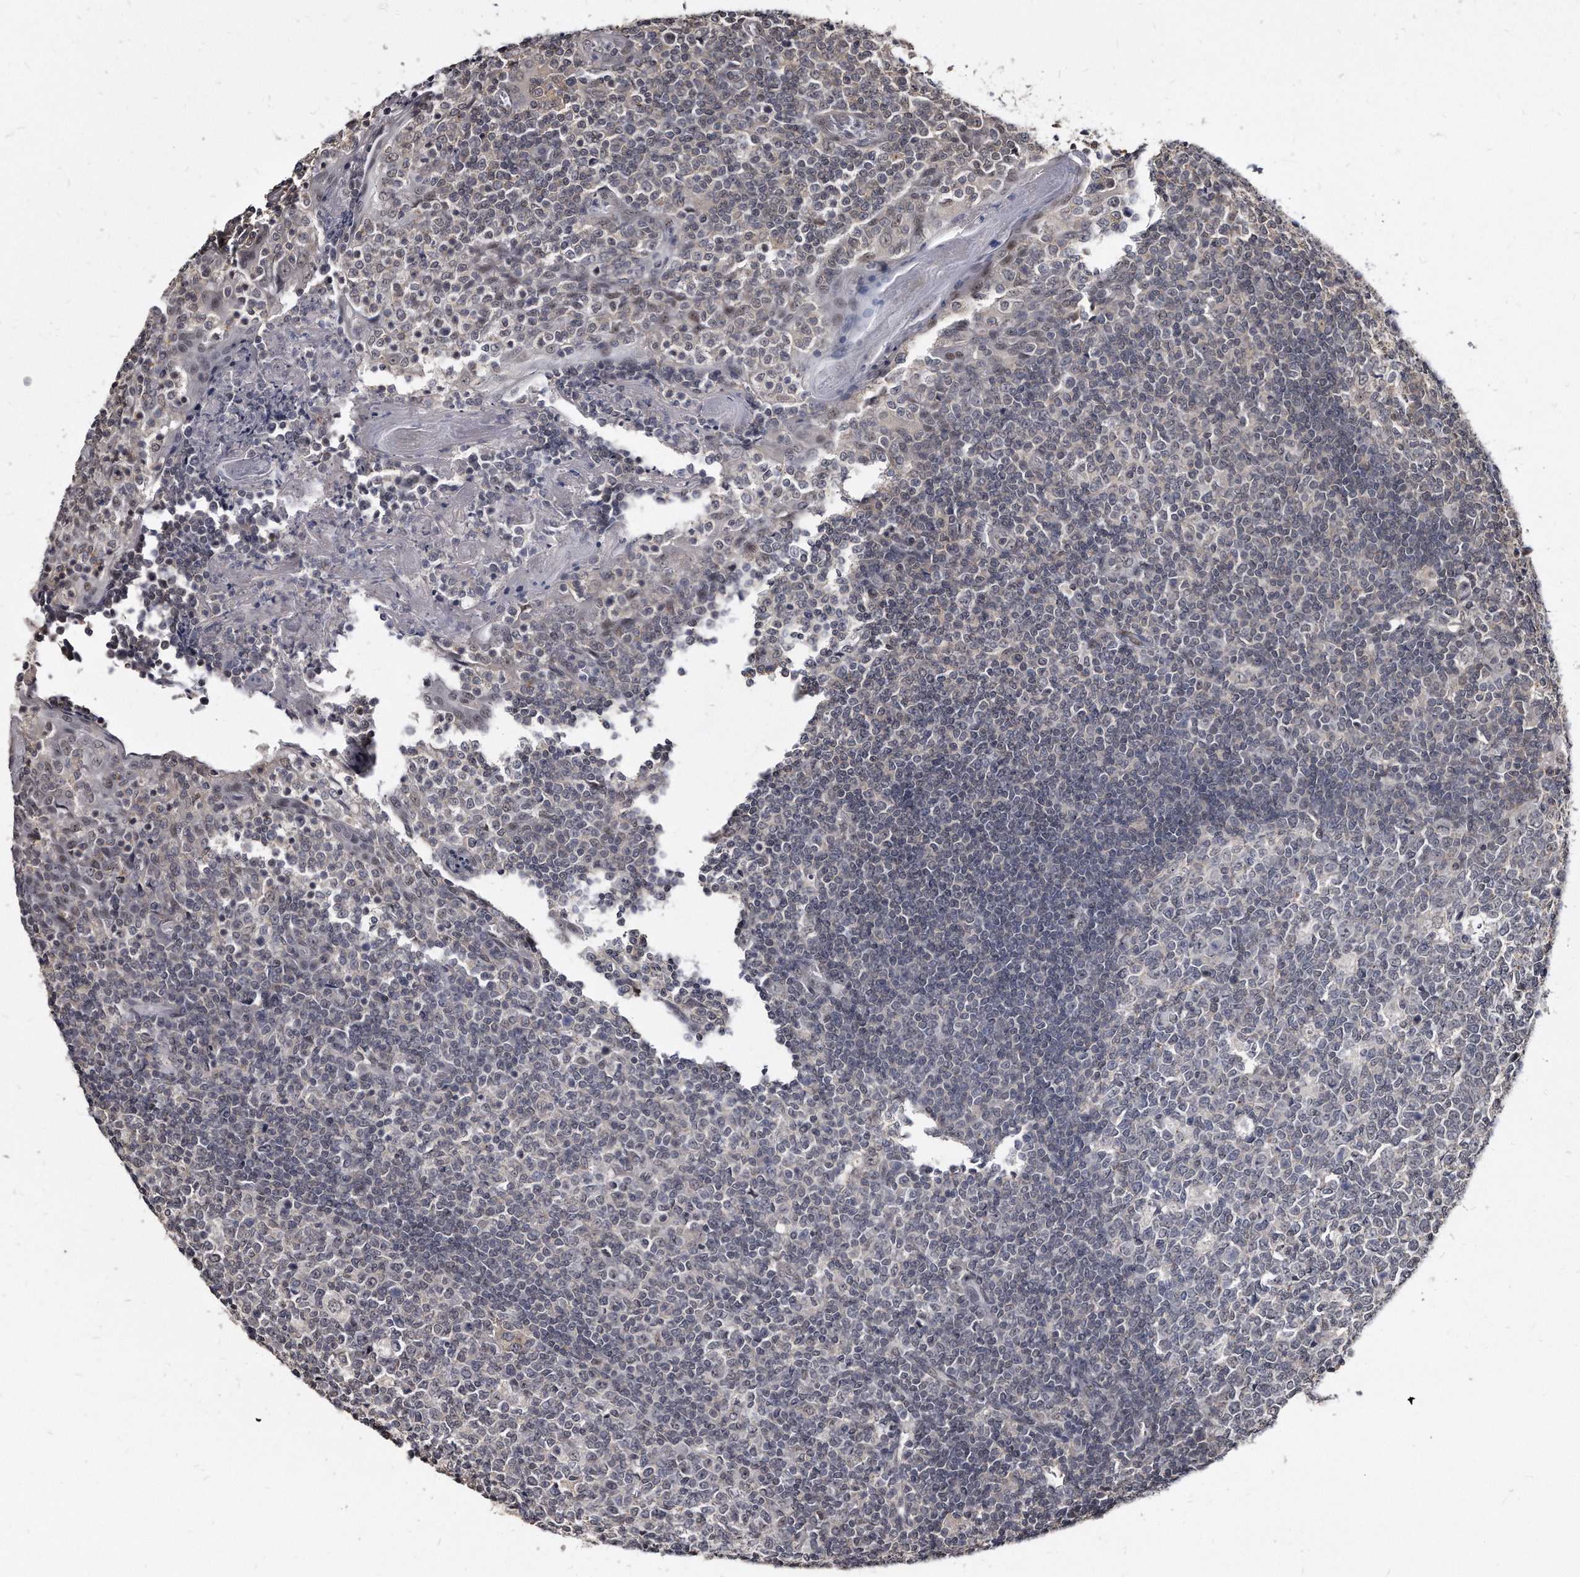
{"staining": {"intensity": "negative", "quantity": "none", "location": "none"}, "tissue": "tonsil", "cell_type": "Germinal center cells", "image_type": "normal", "snomed": [{"axis": "morphology", "description": "Normal tissue, NOS"}, {"axis": "topography", "description": "Tonsil"}], "caption": "IHC micrograph of normal human tonsil stained for a protein (brown), which demonstrates no expression in germinal center cells. Nuclei are stained in blue.", "gene": "KLHDC3", "patient": {"sex": "female", "age": 19}}